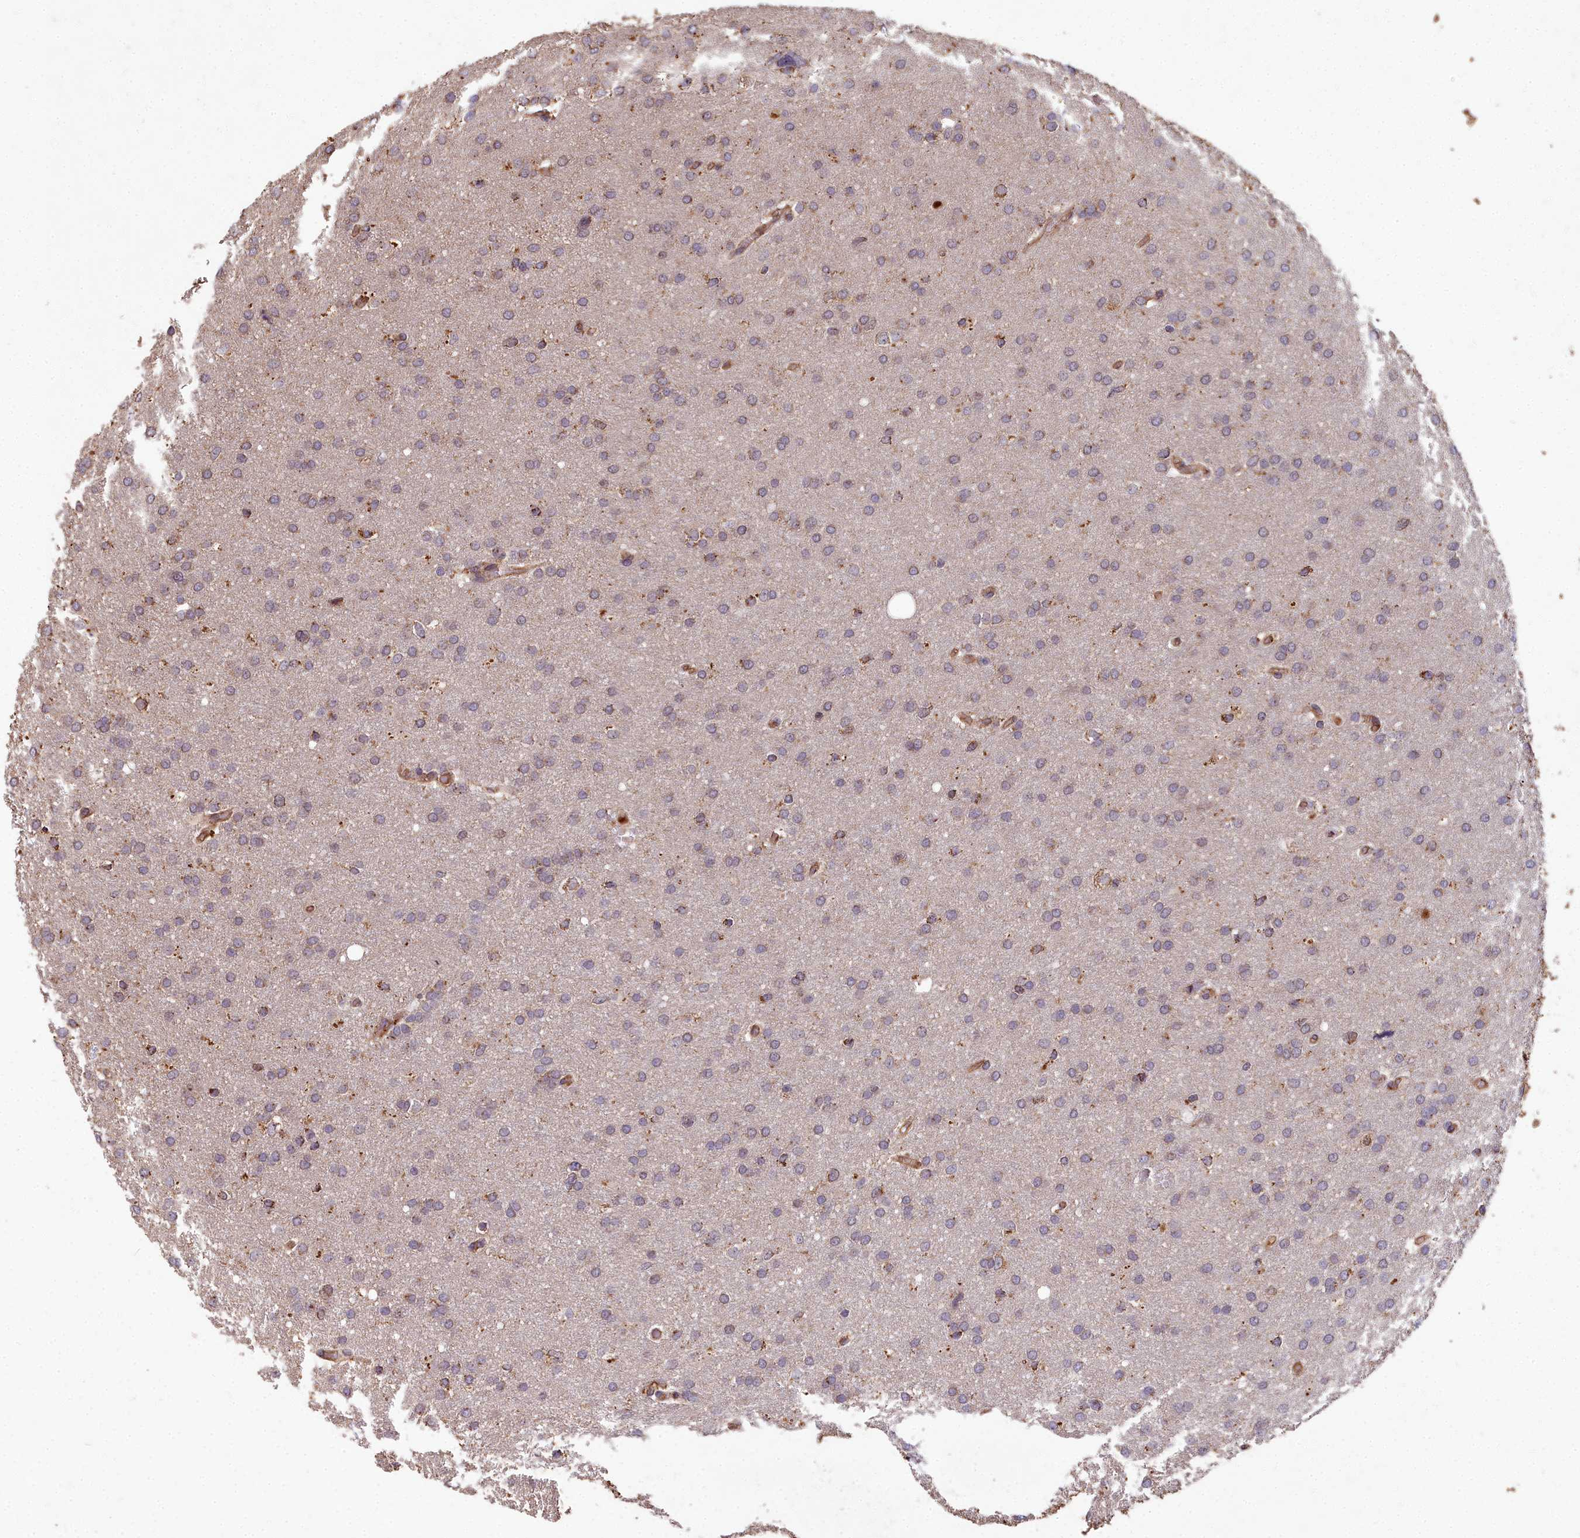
{"staining": {"intensity": "negative", "quantity": "none", "location": "none"}, "tissue": "glioma", "cell_type": "Tumor cells", "image_type": "cancer", "snomed": [{"axis": "morphology", "description": "Glioma, malignant, High grade"}, {"axis": "topography", "description": "Cerebral cortex"}], "caption": "This histopathology image is of glioma stained with IHC to label a protein in brown with the nuclei are counter-stained blue. There is no staining in tumor cells.", "gene": "CEMIP2", "patient": {"sex": "female", "age": 36}}